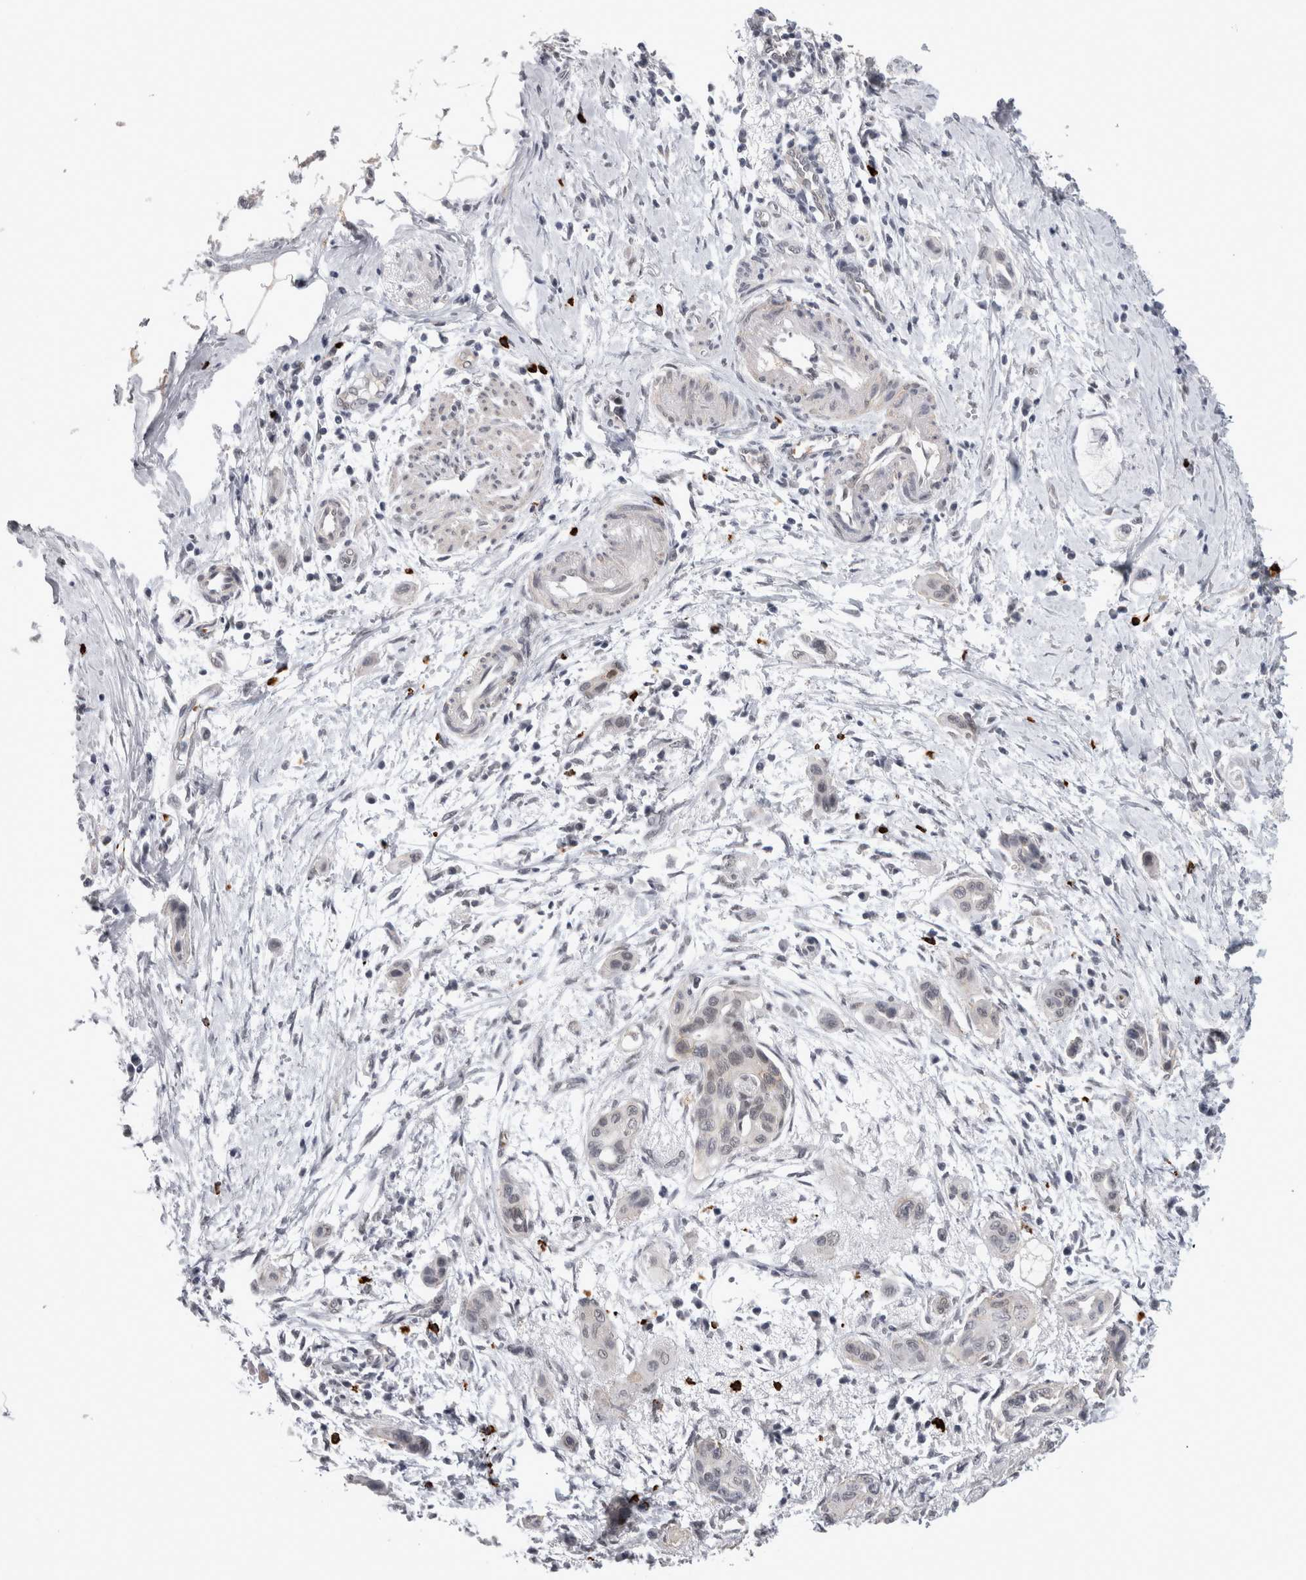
{"staining": {"intensity": "negative", "quantity": "none", "location": "none"}, "tissue": "pancreatic cancer", "cell_type": "Tumor cells", "image_type": "cancer", "snomed": [{"axis": "morphology", "description": "Adenocarcinoma, NOS"}, {"axis": "topography", "description": "Pancreas"}], "caption": "High magnification brightfield microscopy of pancreatic adenocarcinoma stained with DAB (brown) and counterstained with hematoxylin (blue): tumor cells show no significant expression.", "gene": "PEBP4", "patient": {"sex": "male", "age": 59}}